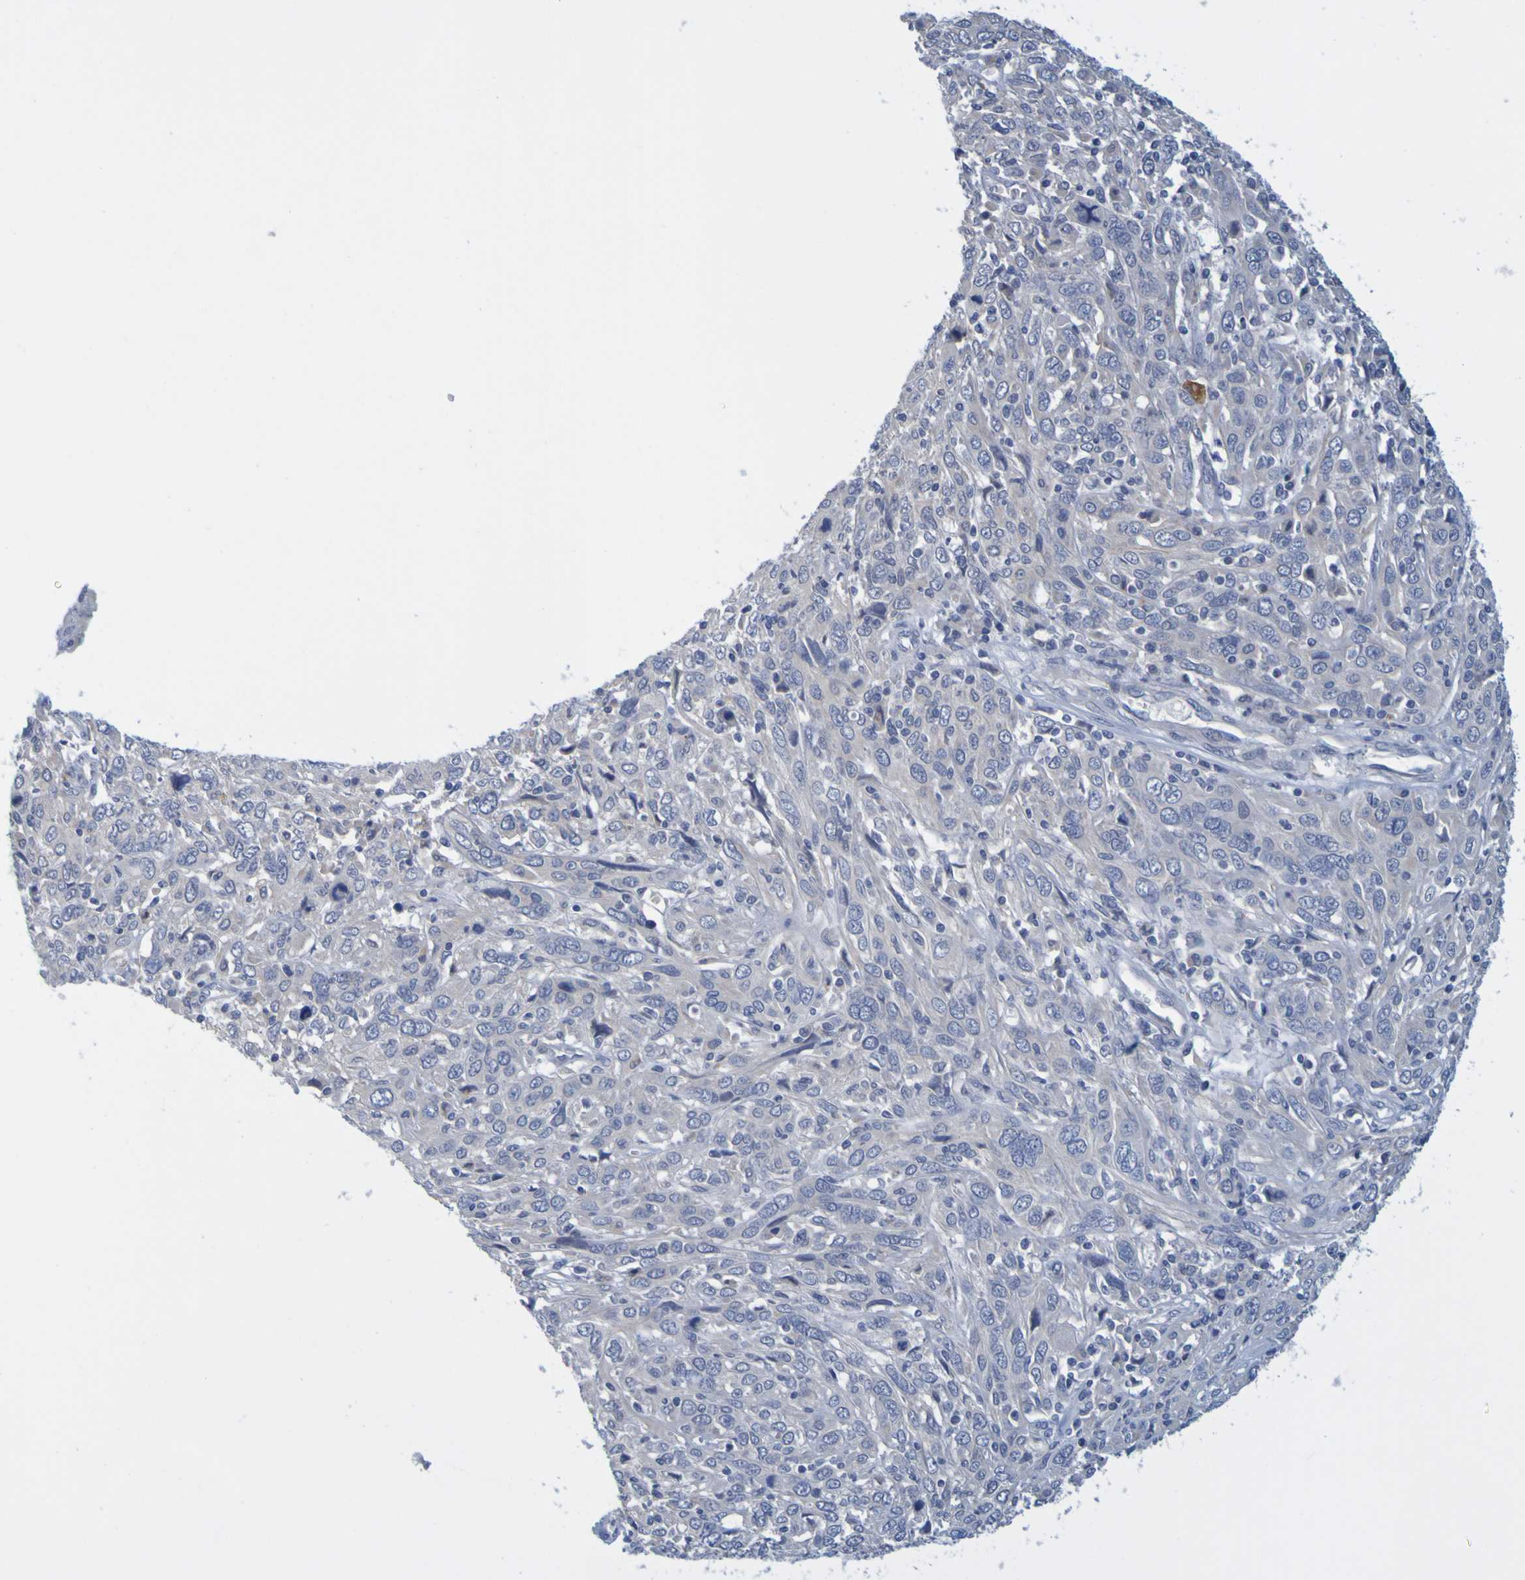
{"staining": {"intensity": "negative", "quantity": "none", "location": "none"}, "tissue": "cervical cancer", "cell_type": "Tumor cells", "image_type": "cancer", "snomed": [{"axis": "morphology", "description": "Squamous cell carcinoma, NOS"}, {"axis": "topography", "description": "Cervix"}], "caption": "Tumor cells show no significant protein staining in cervical squamous cell carcinoma. (Brightfield microscopy of DAB (3,3'-diaminobenzidine) IHC at high magnification).", "gene": "ENDOU", "patient": {"sex": "female", "age": 46}}